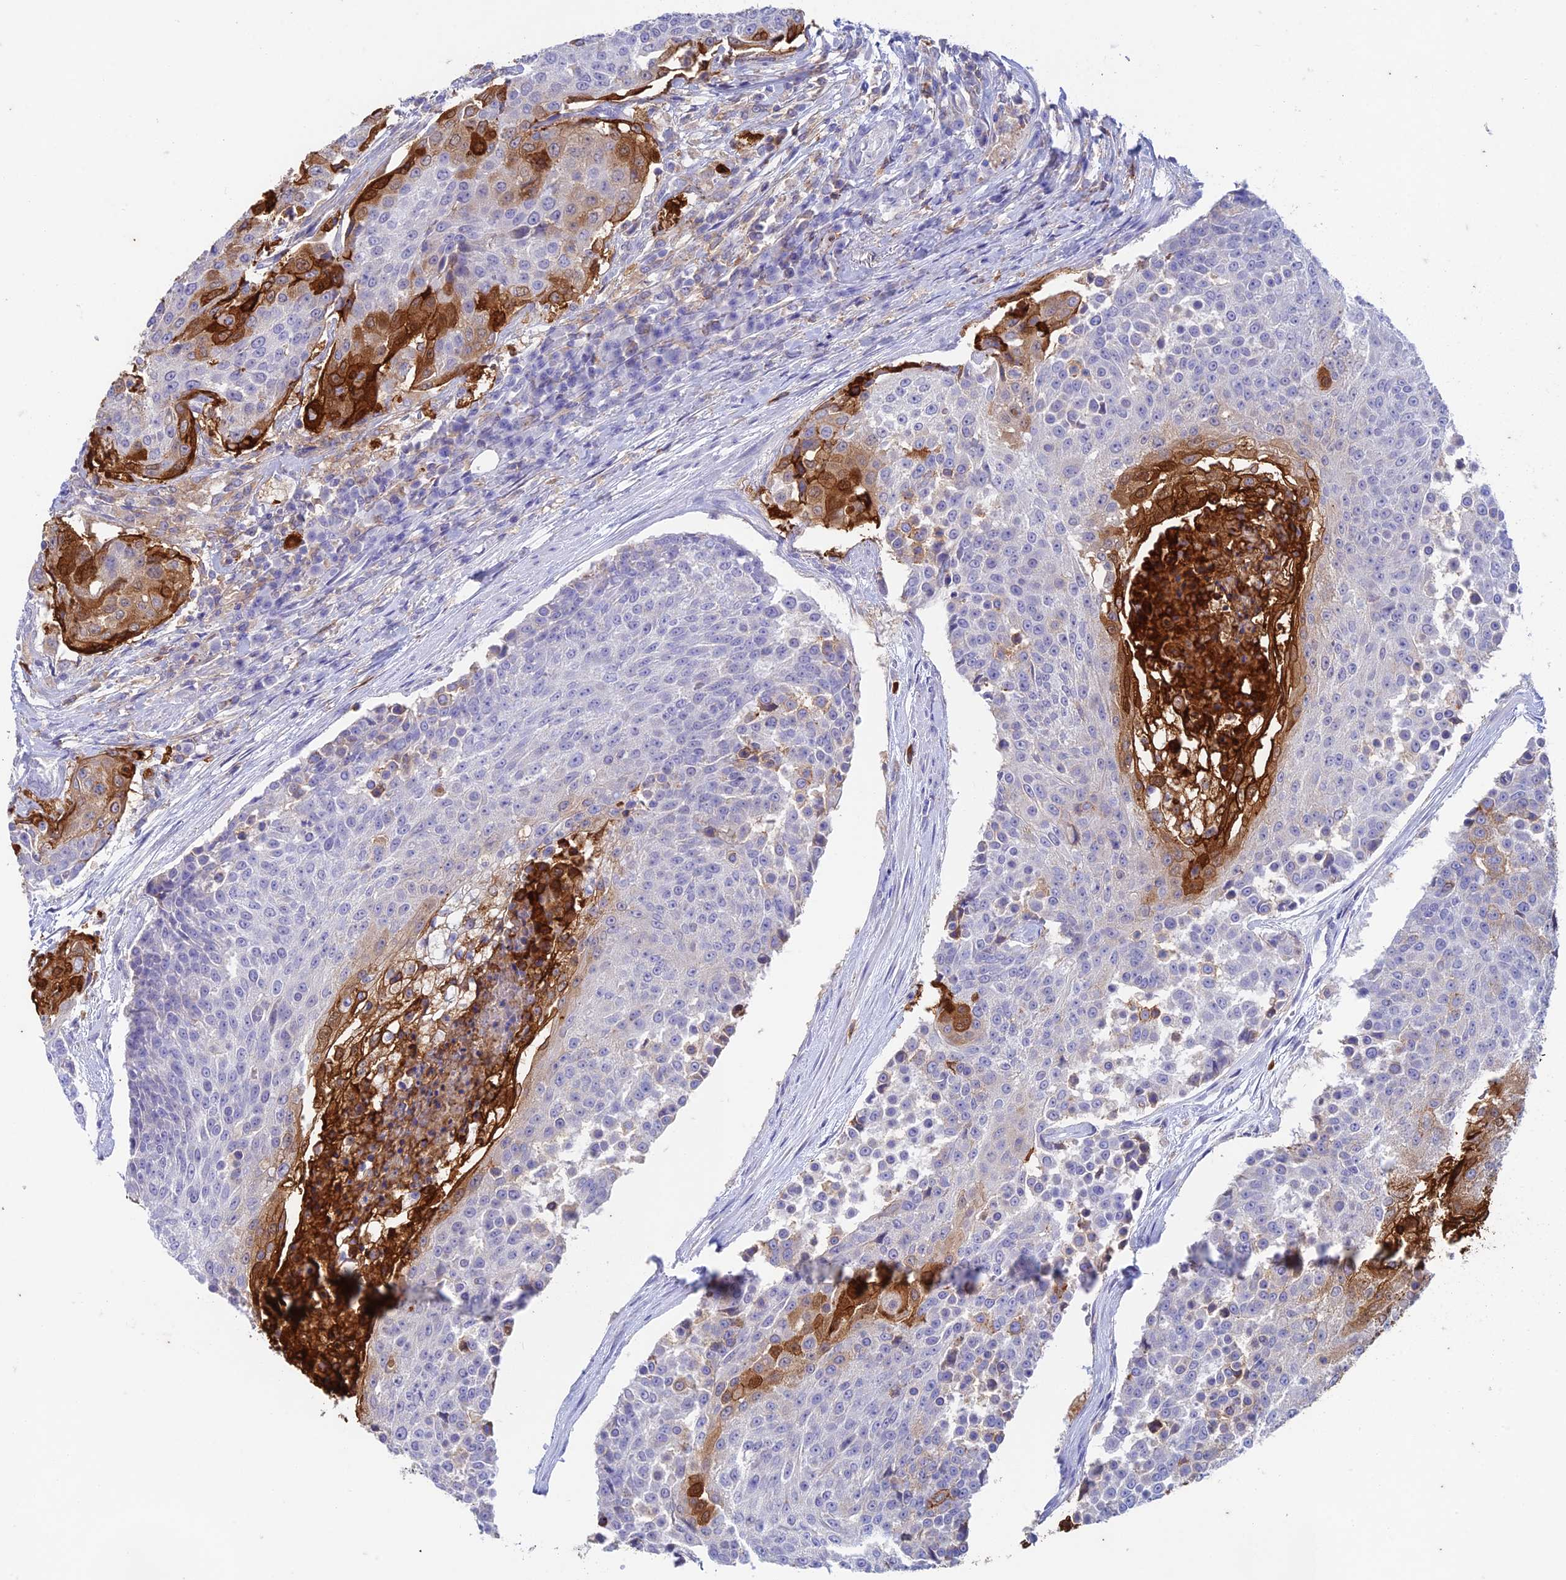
{"staining": {"intensity": "strong", "quantity": "<25%", "location": "cytoplasmic/membranous,nuclear"}, "tissue": "urothelial cancer", "cell_type": "Tumor cells", "image_type": "cancer", "snomed": [{"axis": "morphology", "description": "Urothelial carcinoma, High grade"}, {"axis": "topography", "description": "Urinary bladder"}], "caption": "Approximately <25% of tumor cells in human urothelial cancer show strong cytoplasmic/membranous and nuclear protein positivity as visualized by brown immunohistochemical staining.", "gene": "FGF7", "patient": {"sex": "female", "age": 63}}